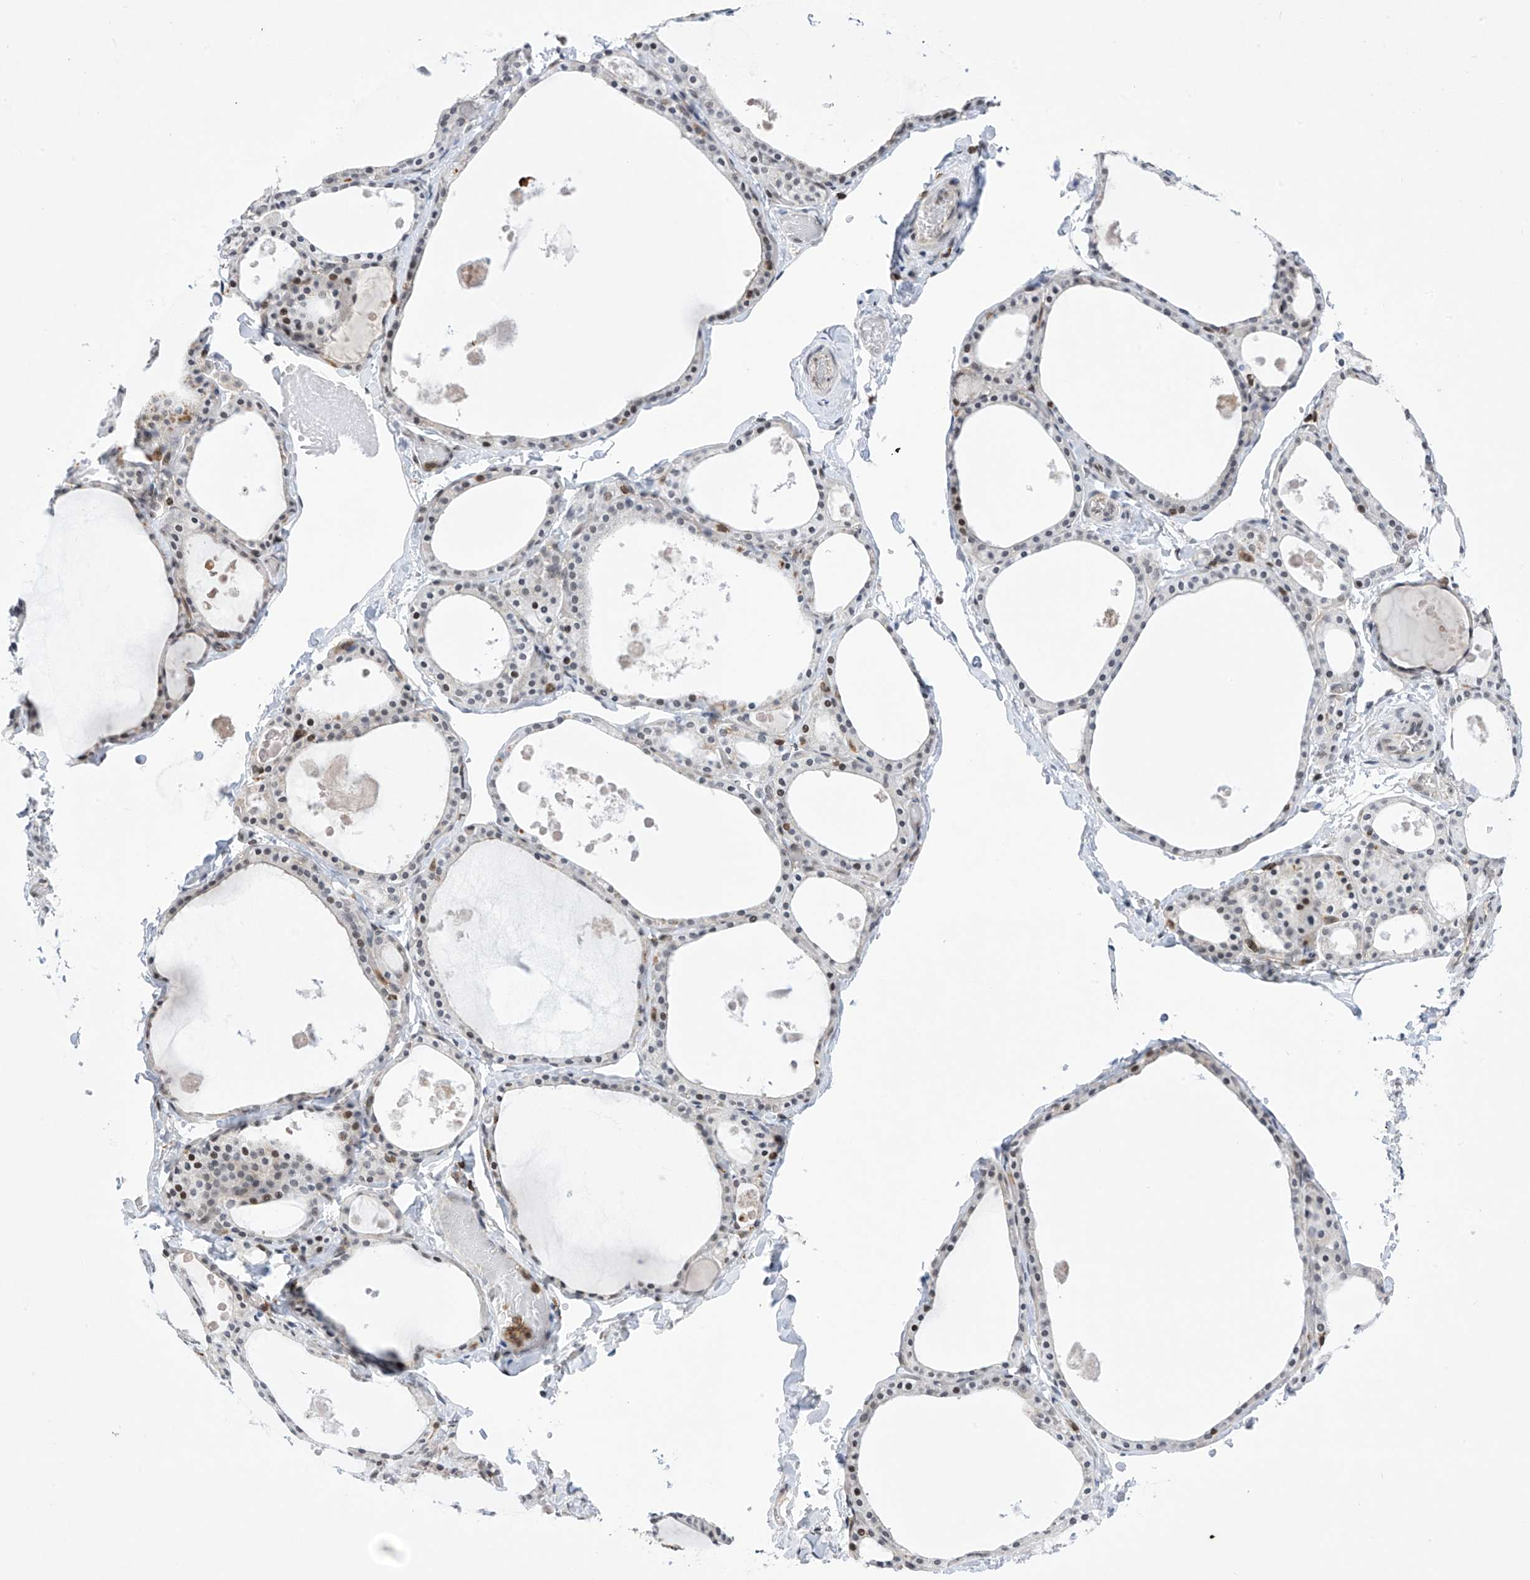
{"staining": {"intensity": "moderate", "quantity": "<25%", "location": "nuclear"}, "tissue": "thyroid gland", "cell_type": "Glandular cells", "image_type": "normal", "snomed": [{"axis": "morphology", "description": "Normal tissue, NOS"}, {"axis": "topography", "description": "Thyroid gland"}], "caption": "This is an image of IHC staining of unremarkable thyroid gland, which shows moderate positivity in the nuclear of glandular cells.", "gene": "MSL3", "patient": {"sex": "male", "age": 56}}